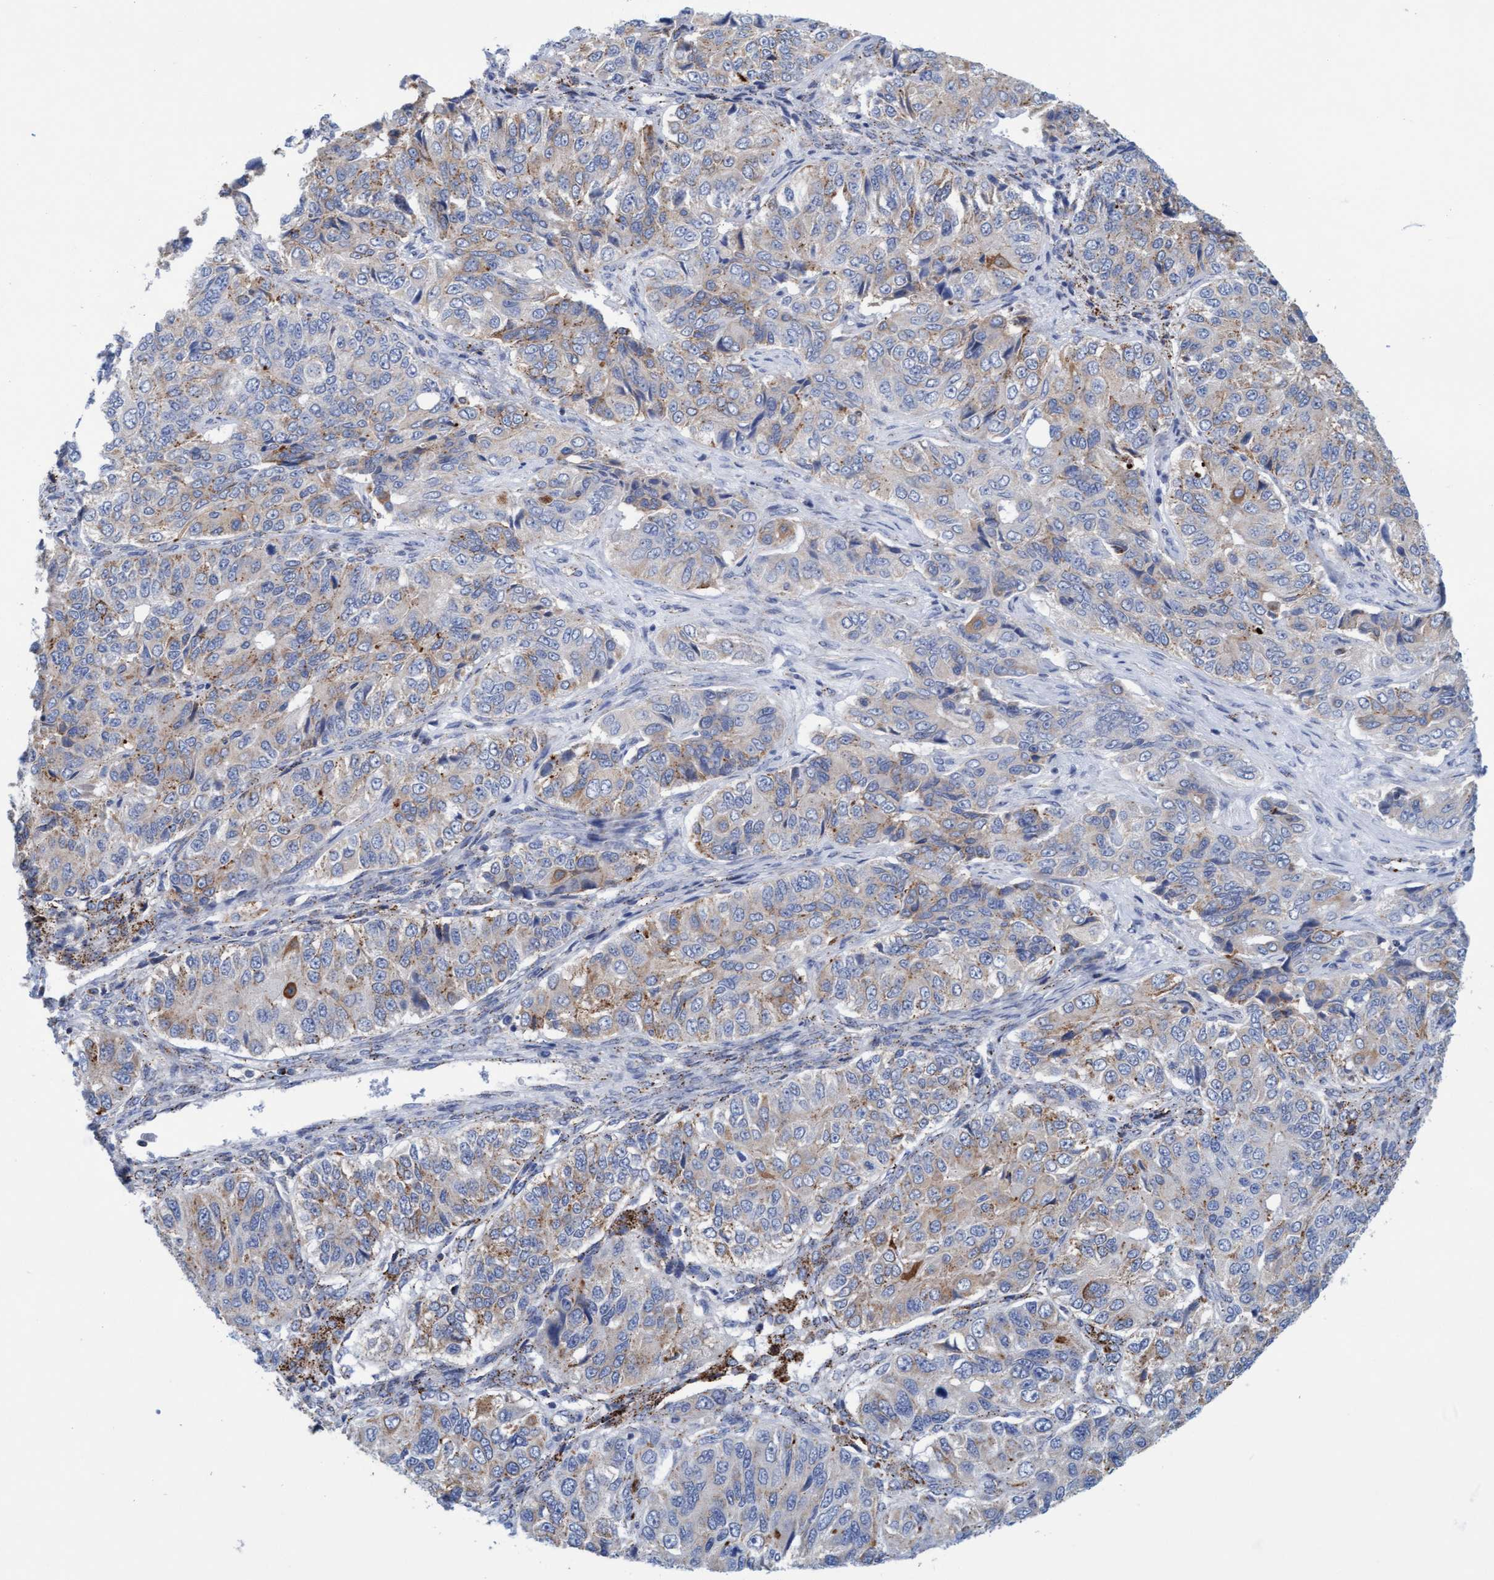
{"staining": {"intensity": "moderate", "quantity": ">75%", "location": "cytoplasmic/membranous"}, "tissue": "ovarian cancer", "cell_type": "Tumor cells", "image_type": "cancer", "snomed": [{"axis": "morphology", "description": "Carcinoma, endometroid"}, {"axis": "topography", "description": "Ovary"}], "caption": "Ovarian cancer (endometroid carcinoma) stained with immunohistochemistry displays moderate cytoplasmic/membranous positivity in approximately >75% of tumor cells.", "gene": "SGSH", "patient": {"sex": "female", "age": 51}}